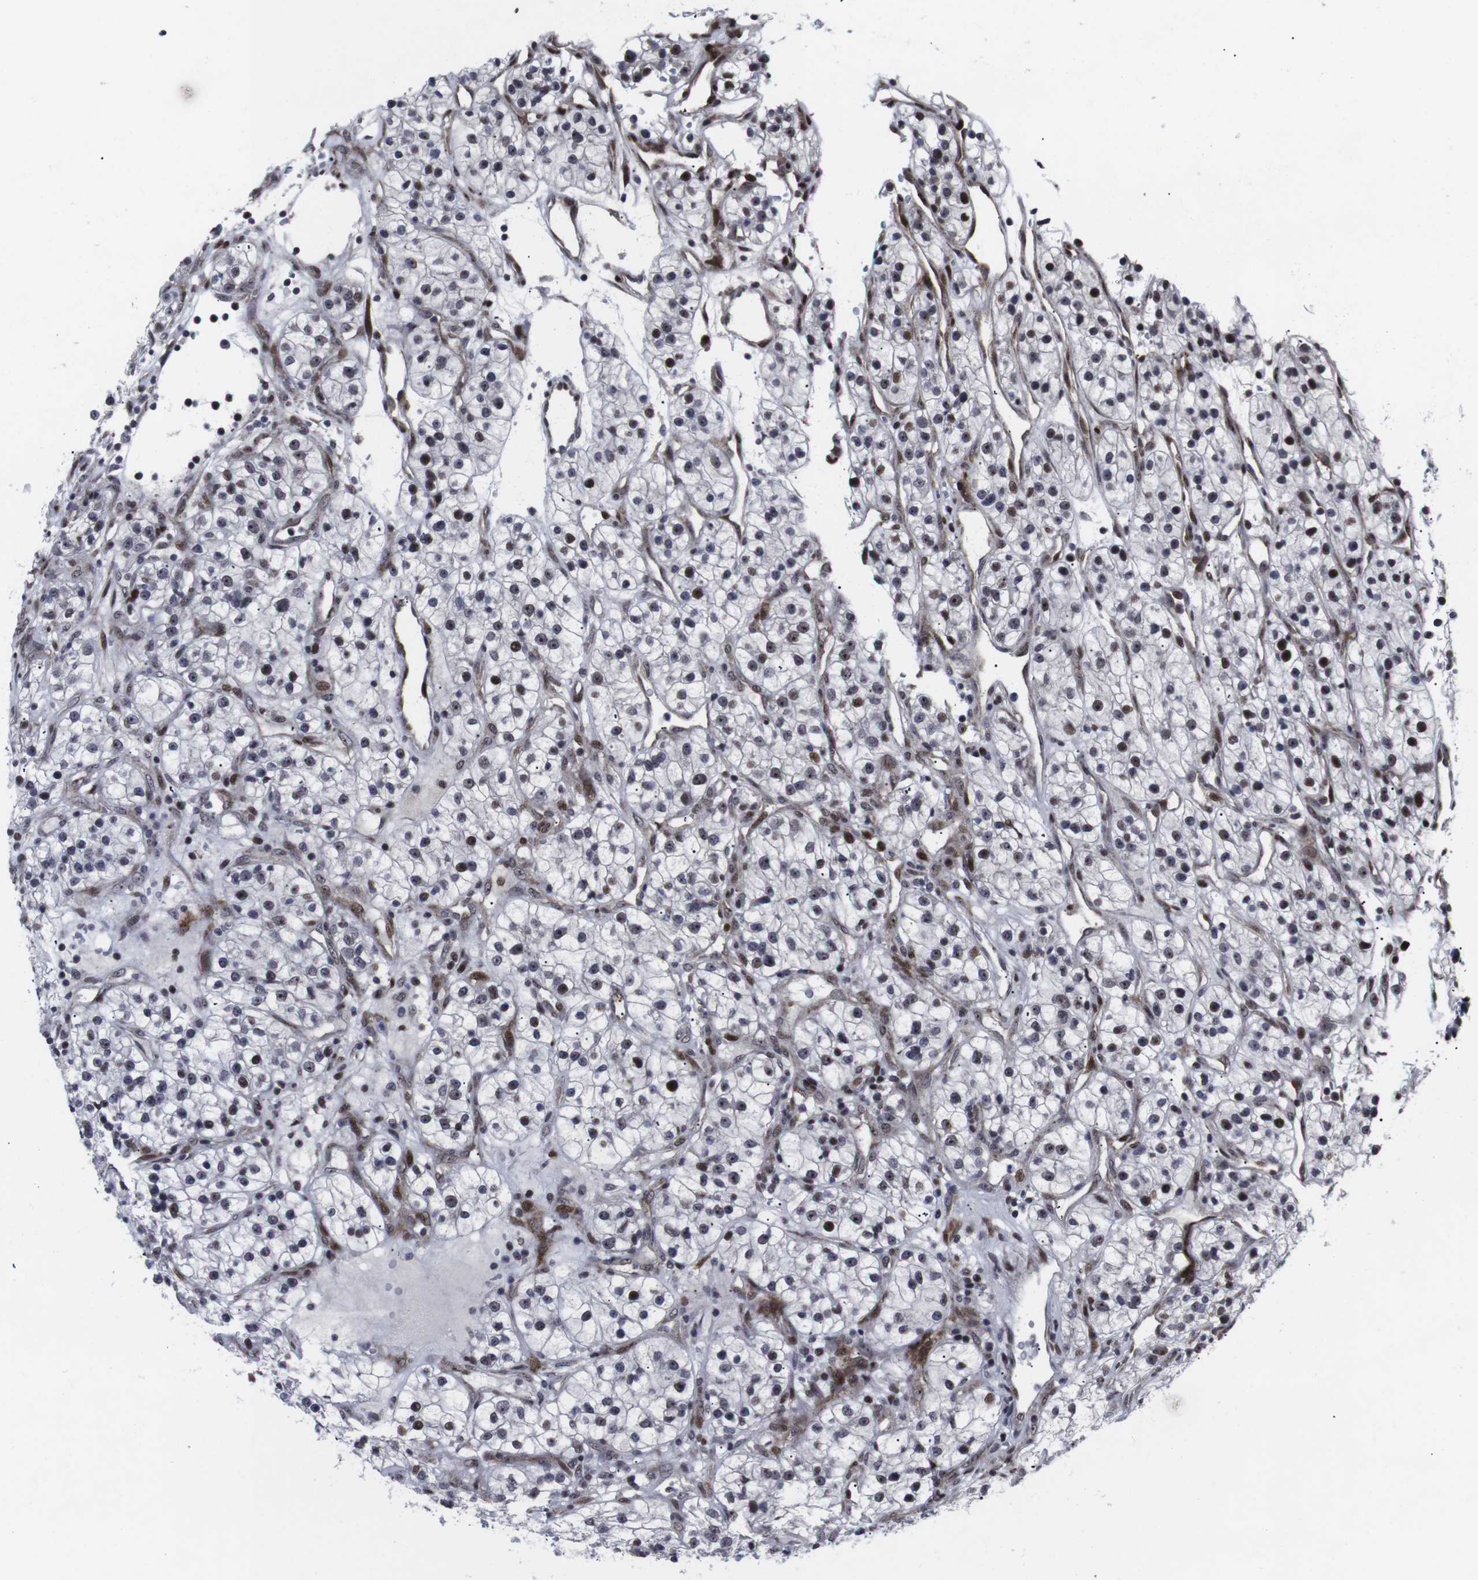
{"staining": {"intensity": "moderate", "quantity": "<25%", "location": "nuclear"}, "tissue": "renal cancer", "cell_type": "Tumor cells", "image_type": "cancer", "snomed": [{"axis": "morphology", "description": "Adenocarcinoma, NOS"}, {"axis": "topography", "description": "Kidney"}], "caption": "This photomicrograph exhibits immunohistochemistry (IHC) staining of human renal cancer, with low moderate nuclear staining in approximately <25% of tumor cells.", "gene": "MLH1", "patient": {"sex": "female", "age": 57}}